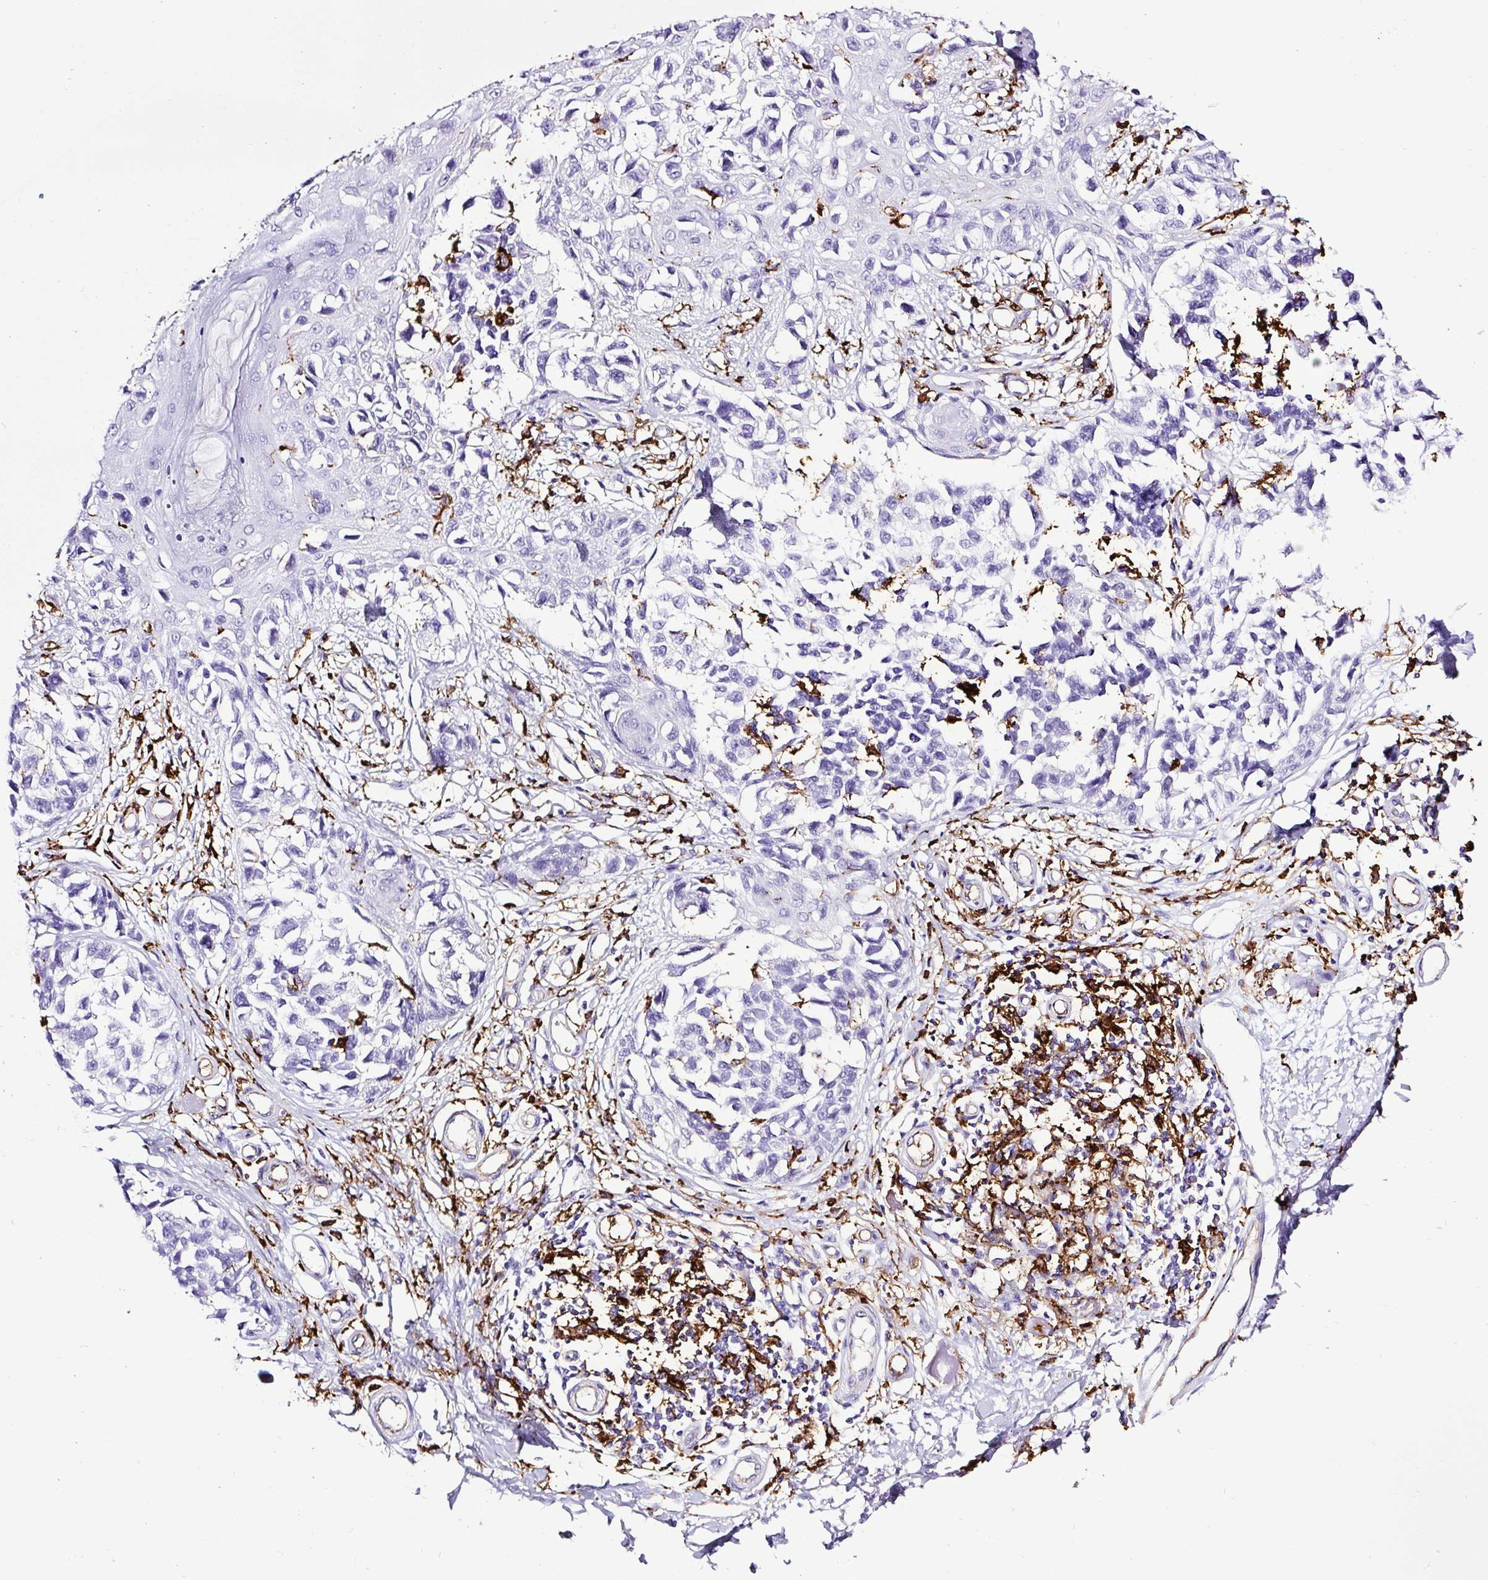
{"staining": {"intensity": "negative", "quantity": "none", "location": "none"}, "tissue": "melanoma", "cell_type": "Tumor cells", "image_type": "cancer", "snomed": [{"axis": "morphology", "description": "Malignant melanoma, NOS"}, {"axis": "topography", "description": "Skin"}], "caption": "DAB (3,3'-diaminobenzidine) immunohistochemical staining of melanoma exhibits no significant expression in tumor cells.", "gene": "HLA-DRA", "patient": {"sex": "male", "age": 73}}